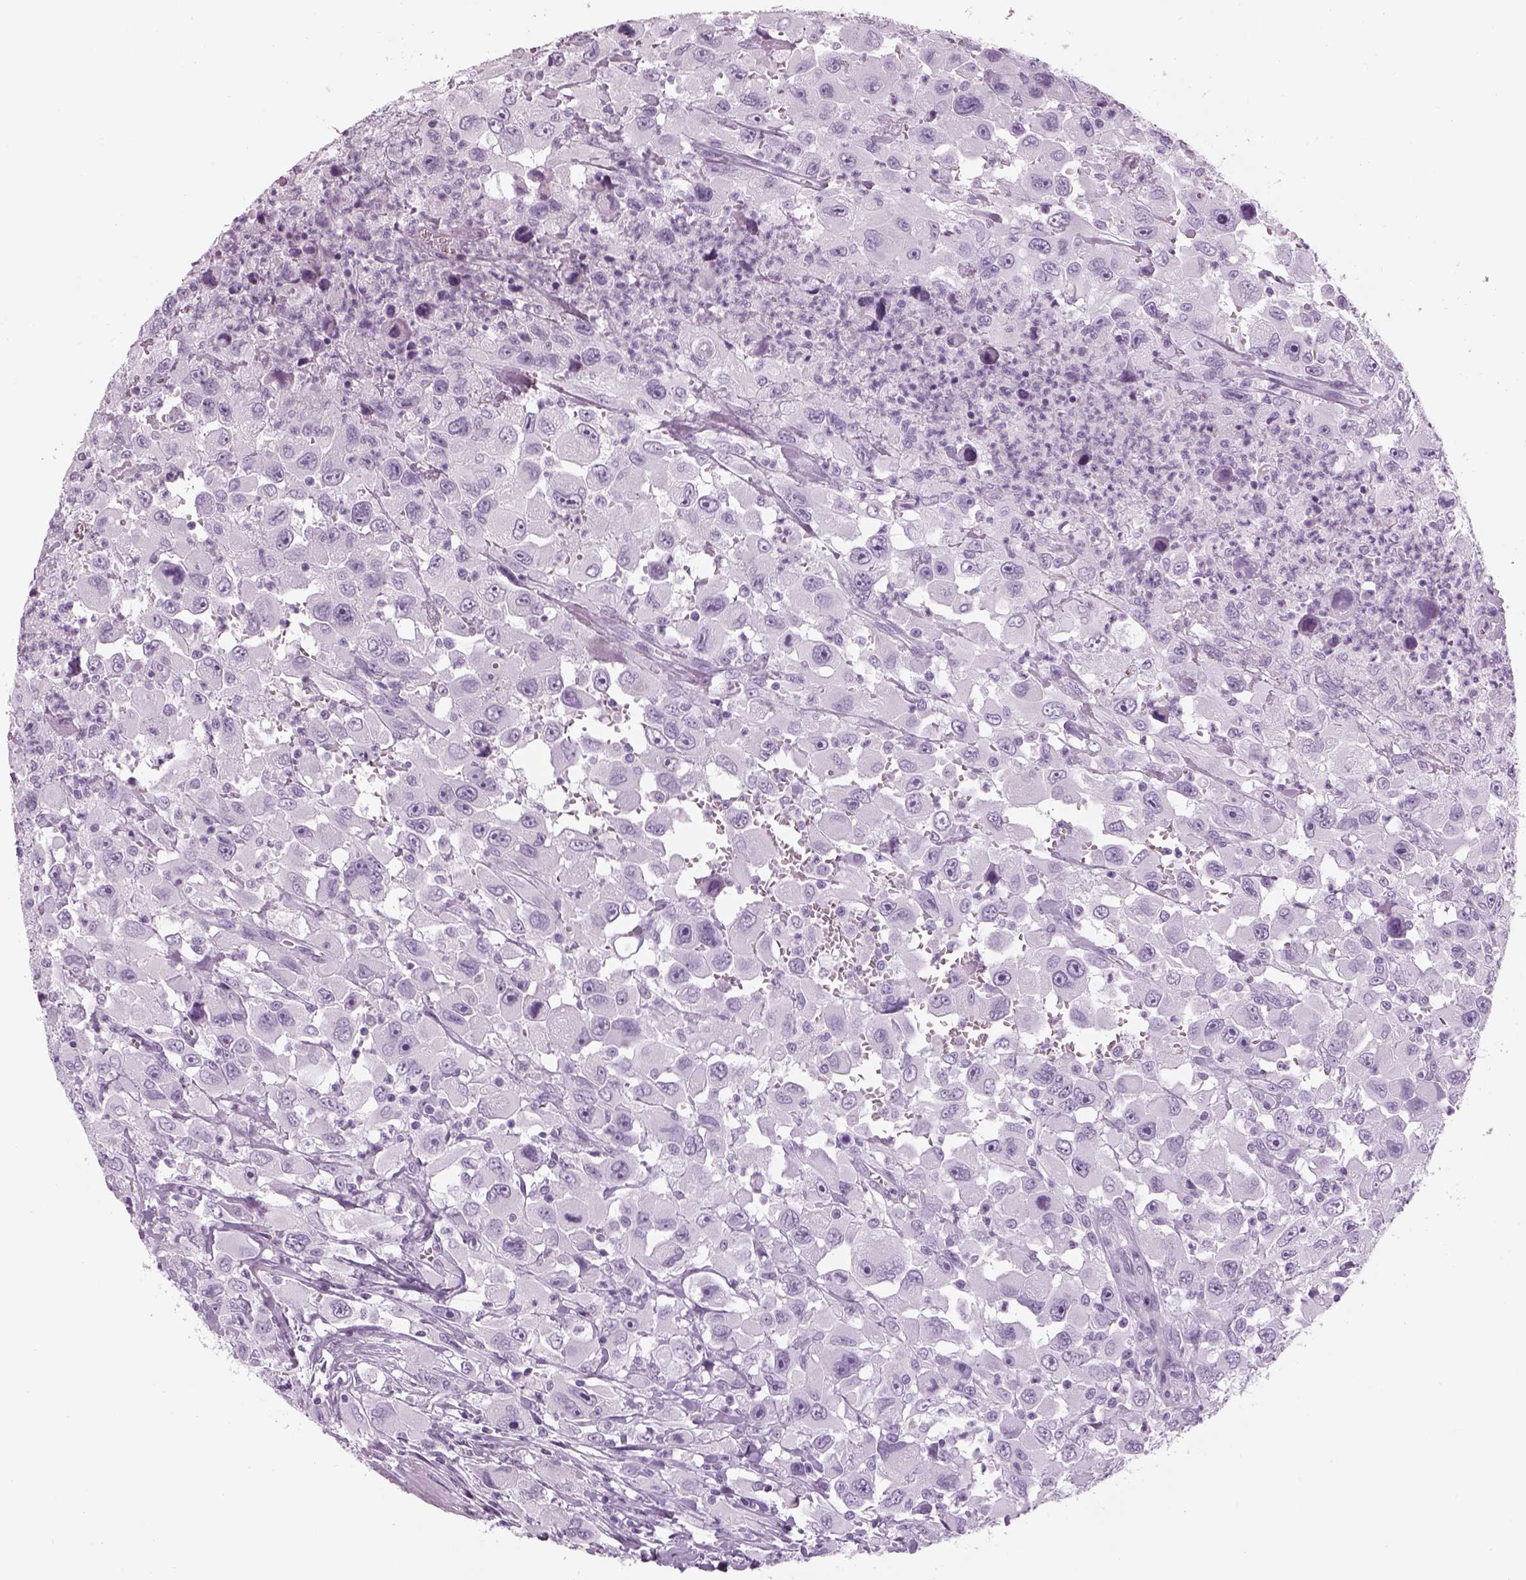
{"staining": {"intensity": "negative", "quantity": "none", "location": "none"}, "tissue": "head and neck cancer", "cell_type": "Tumor cells", "image_type": "cancer", "snomed": [{"axis": "morphology", "description": "Squamous cell carcinoma, NOS"}, {"axis": "morphology", "description": "Squamous cell carcinoma, metastatic, NOS"}, {"axis": "topography", "description": "Oral tissue"}, {"axis": "topography", "description": "Head-Neck"}], "caption": "High power microscopy photomicrograph of an IHC image of squamous cell carcinoma (head and neck), revealing no significant staining in tumor cells.", "gene": "SAG", "patient": {"sex": "female", "age": 85}}